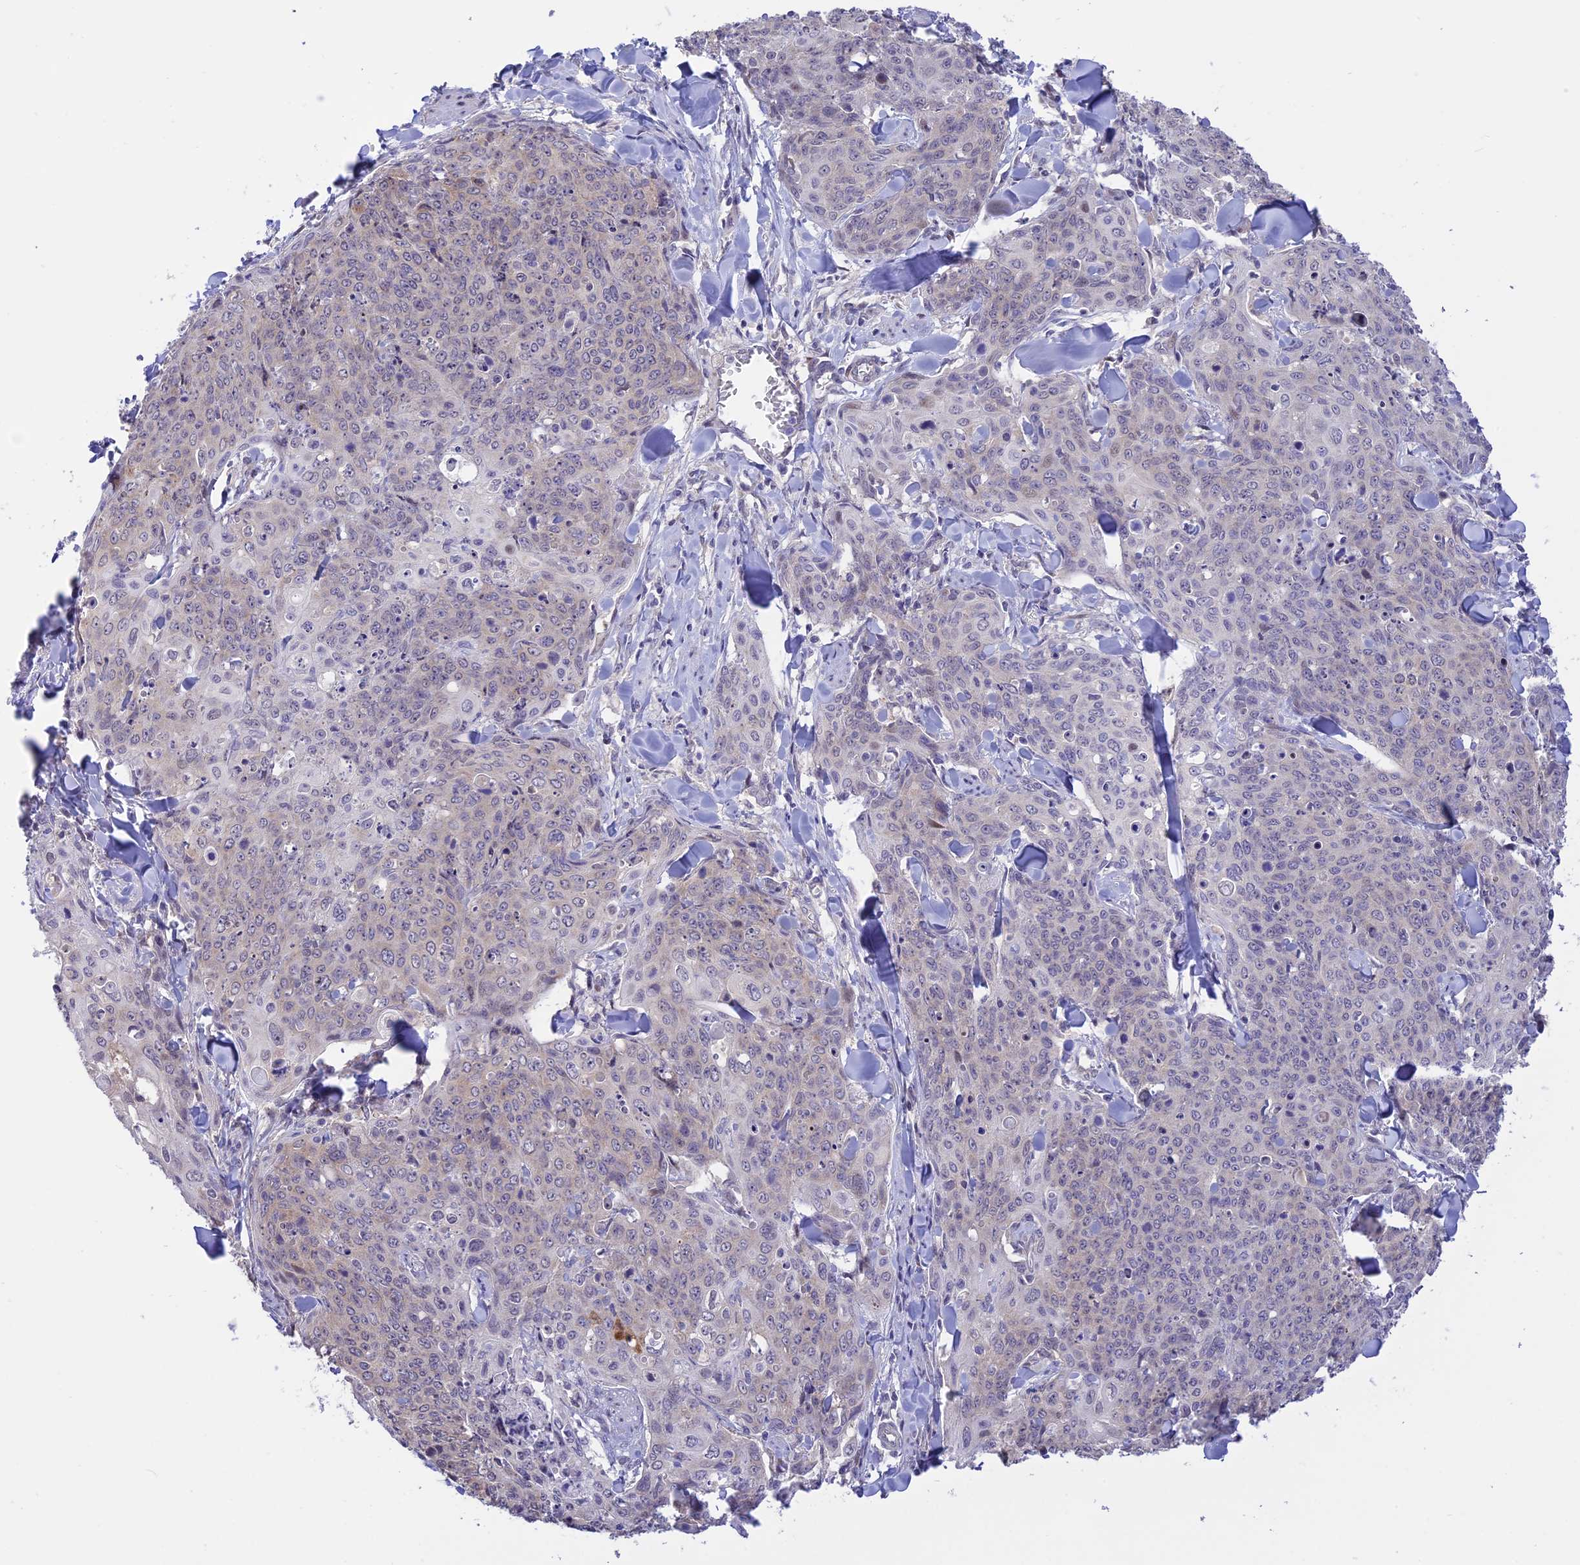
{"staining": {"intensity": "negative", "quantity": "none", "location": "none"}, "tissue": "skin cancer", "cell_type": "Tumor cells", "image_type": "cancer", "snomed": [{"axis": "morphology", "description": "Squamous cell carcinoma, NOS"}, {"axis": "topography", "description": "Skin"}, {"axis": "topography", "description": "Vulva"}], "caption": "Protein analysis of squamous cell carcinoma (skin) demonstrates no significant staining in tumor cells.", "gene": "ZNF837", "patient": {"sex": "female", "age": 85}}